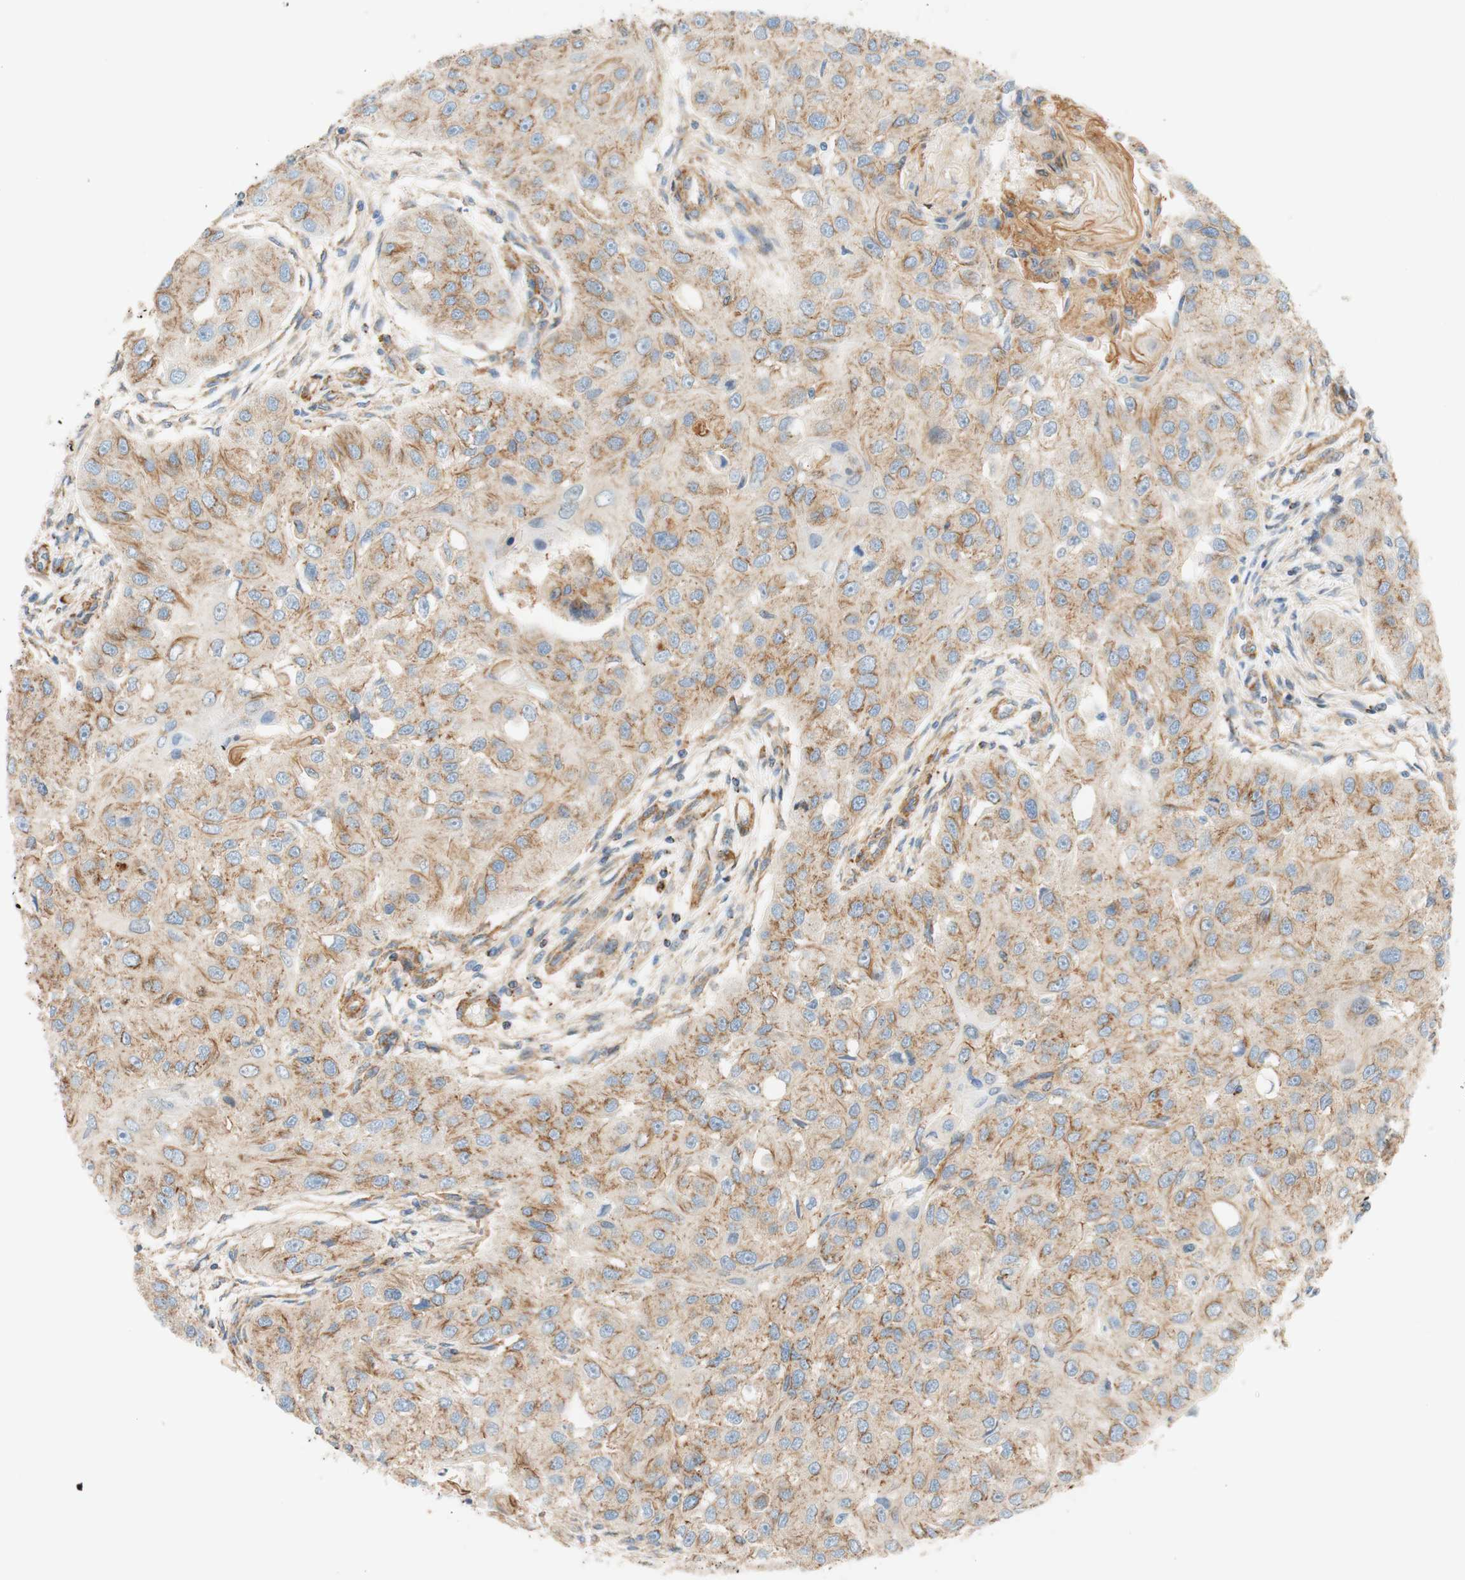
{"staining": {"intensity": "moderate", "quantity": ">75%", "location": "cytoplasmic/membranous"}, "tissue": "head and neck cancer", "cell_type": "Tumor cells", "image_type": "cancer", "snomed": [{"axis": "morphology", "description": "Normal tissue, NOS"}, {"axis": "morphology", "description": "Squamous cell carcinoma, NOS"}, {"axis": "topography", "description": "Skeletal muscle"}, {"axis": "topography", "description": "Head-Neck"}], "caption": "Moderate cytoplasmic/membranous protein positivity is seen in approximately >75% of tumor cells in head and neck cancer (squamous cell carcinoma). (Brightfield microscopy of DAB IHC at high magnification).", "gene": "VPS26A", "patient": {"sex": "male", "age": 51}}